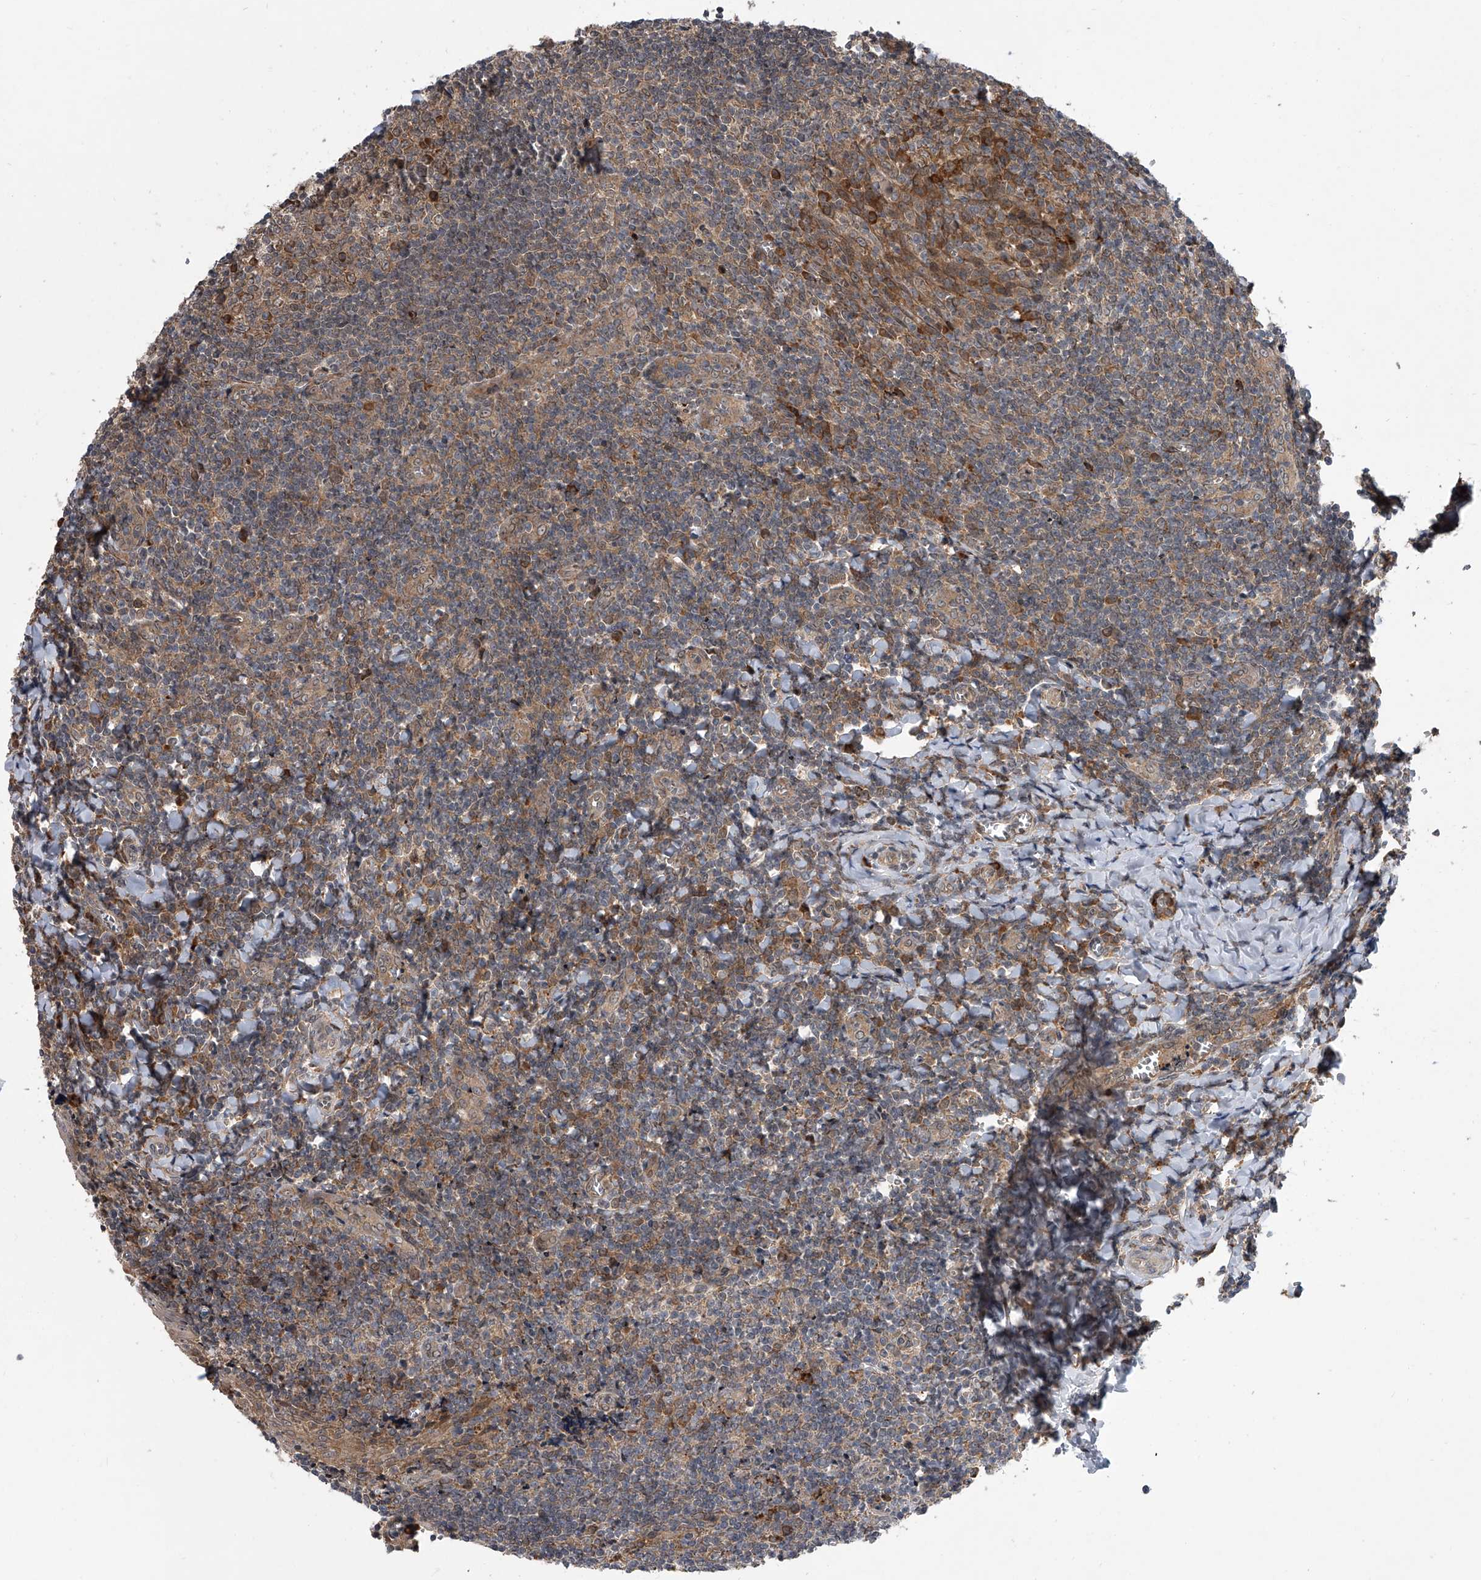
{"staining": {"intensity": "moderate", "quantity": "<25%", "location": "cytoplasmic/membranous"}, "tissue": "tonsil", "cell_type": "Germinal center cells", "image_type": "normal", "snomed": [{"axis": "morphology", "description": "Normal tissue, NOS"}, {"axis": "topography", "description": "Tonsil"}], "caption": "Protein staining by immunohistochemistry reveals moderate cytoplasmic/membranous expression in approximately <25% of germinal center cells in normal tonsil.", "gene": "GEMIN8", "patient": {"sex": "male", "age": 27}}